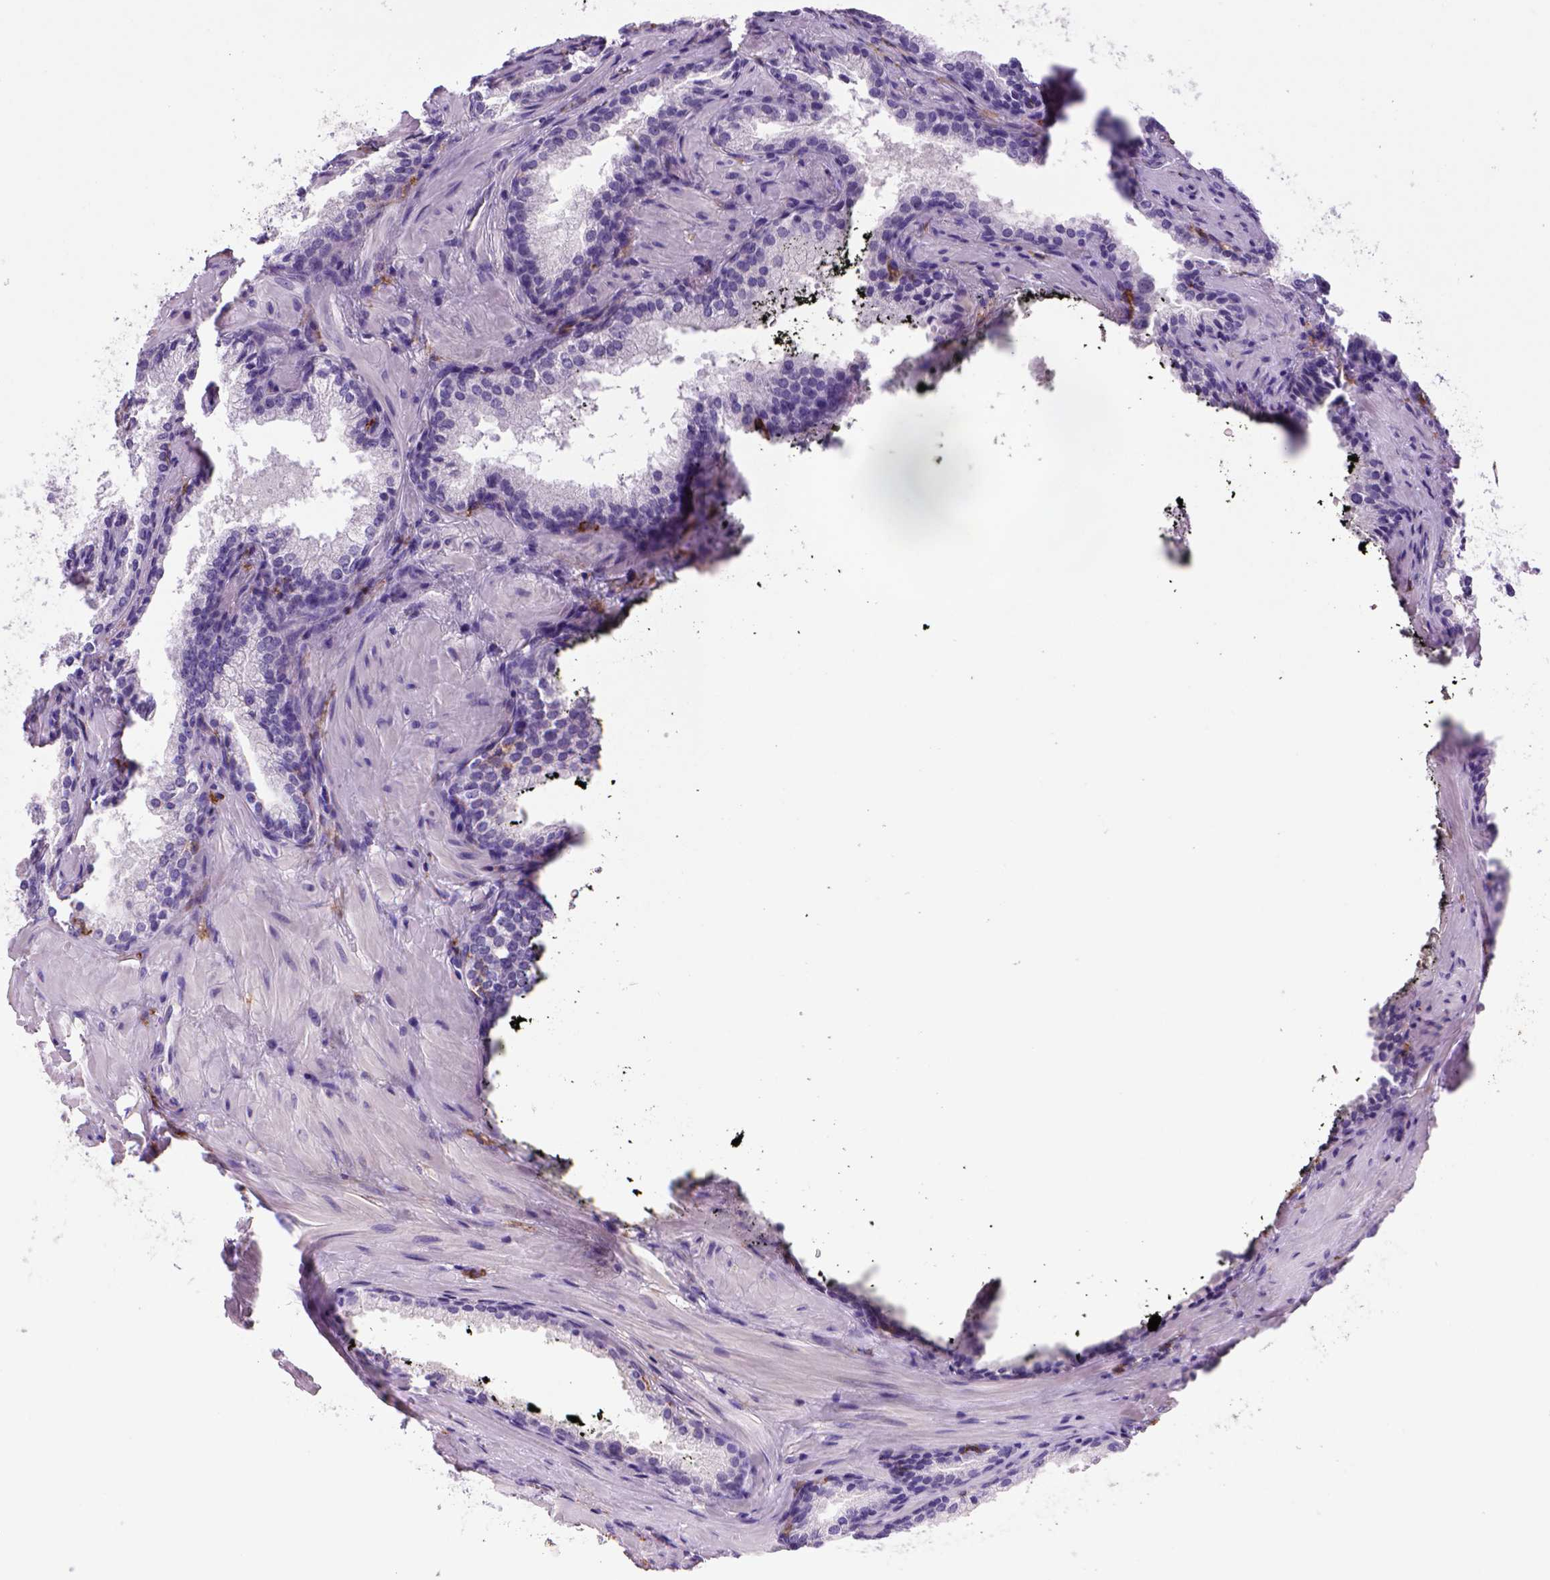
{"staining": {"intensity": "negative", "quantity": "none", "location": "none"}, "tissue": "prostate cancer", "cell_type": "Tumor cells", "image_type": "cancer", "snomed": [{"axis": "morphology", "description": "Adenocarcinoma, Low grade"}, {"axis": "topography", "description": "Prostate"}], "caption": "Prostate cancer (adenocarcinoma (low-grade)) stained for a protein using immunohistochemistry demonstrates no expression tumor cells.", "gene": "CD14", "patient": {"sex": "male", "age": 56}}